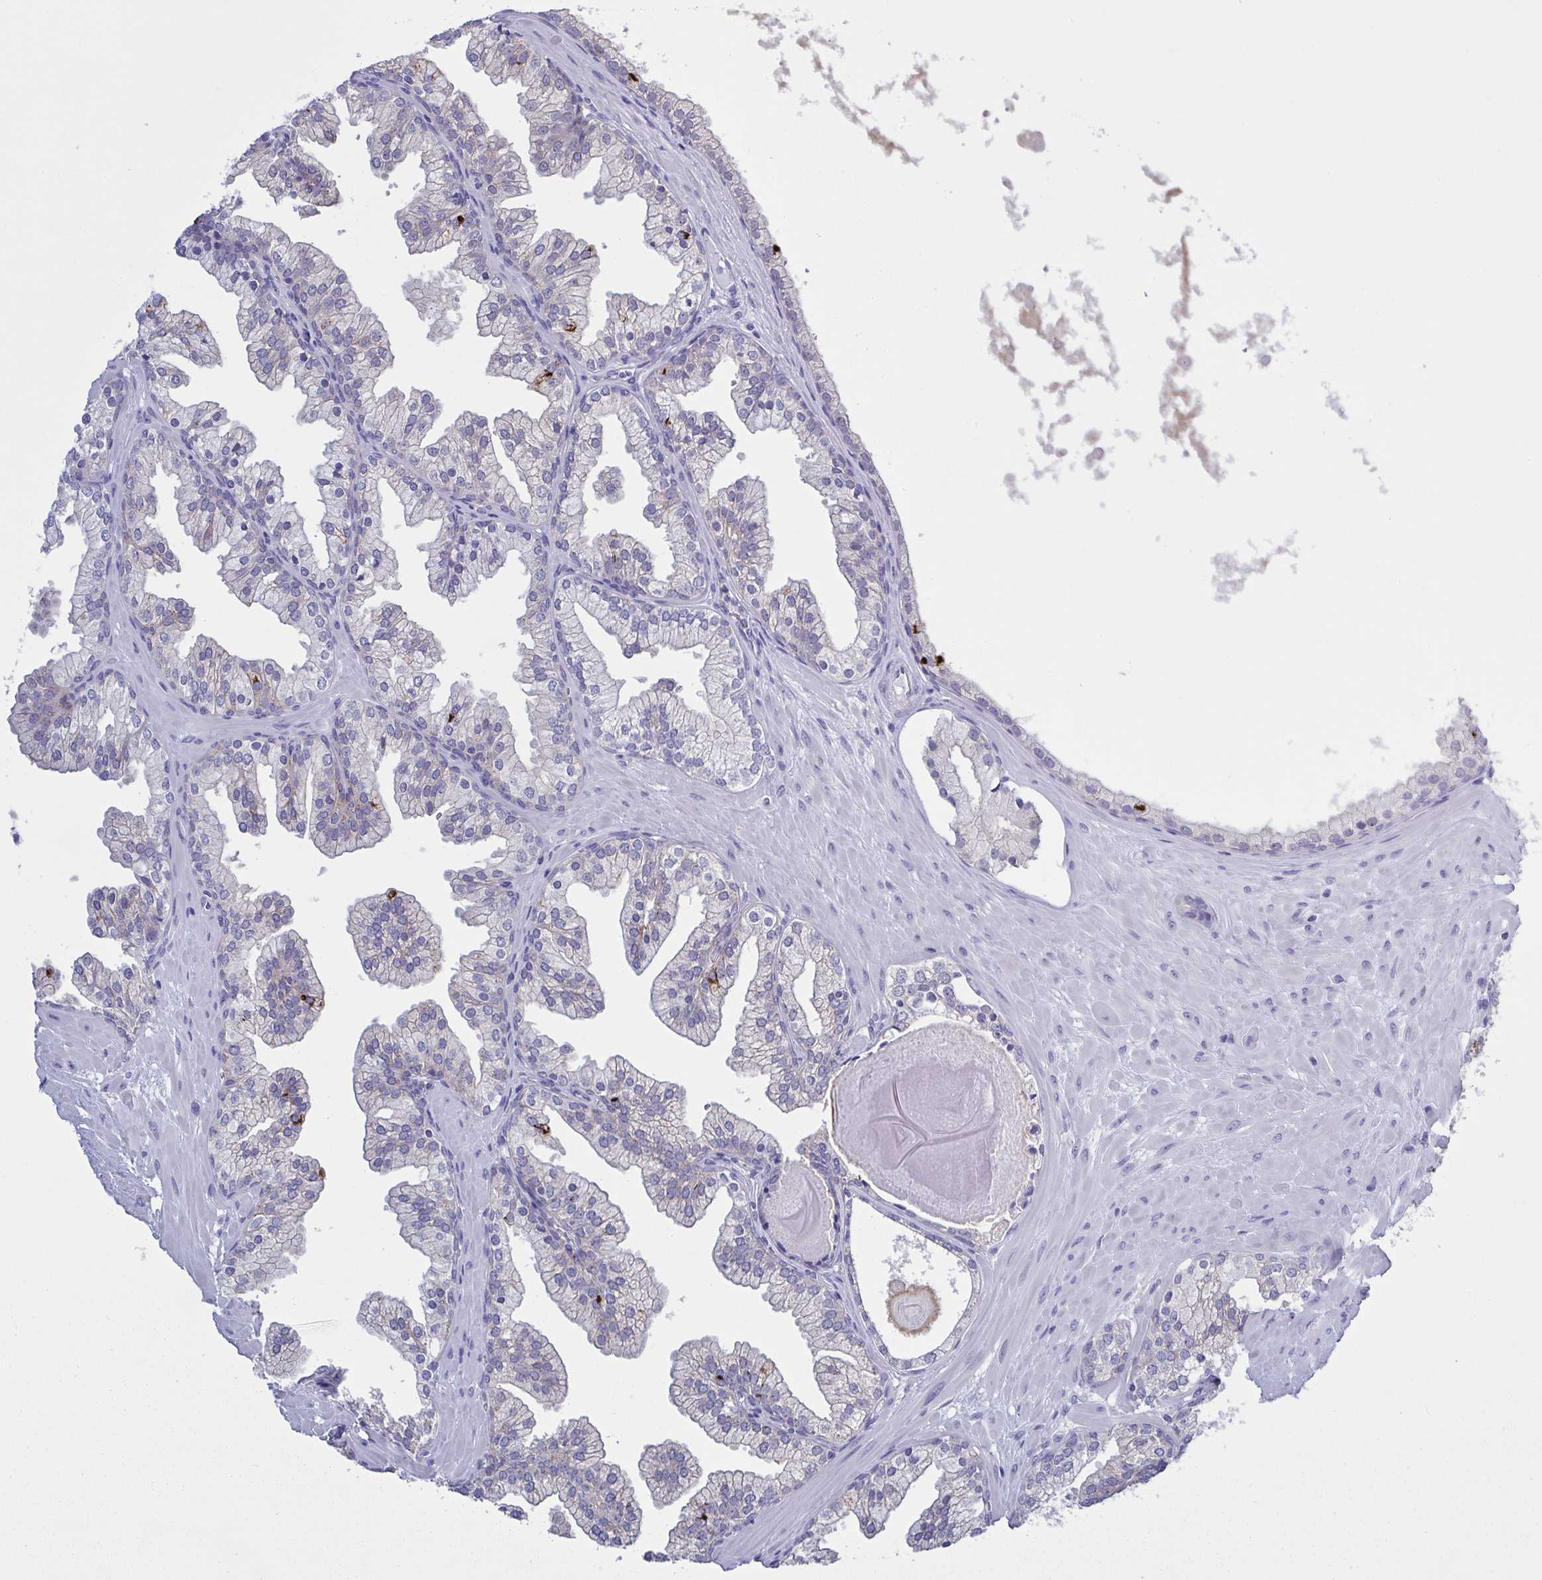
{"staining": {"intensity": "strong", "quantity": "<25%", "location": "cytoplasmic/membranous"}, "tissue": "prostate", "cell_type": "Glandular cells", "image_type": "normal", "snomed": [{"axis": "morphology", "description": "Normal tissue, NOS"}, {"axis": "topography", "description": "Prostate"}, {"axis": "topography", "description": "Peripheral nerve tissue"}], "caption": "Immunohistochemical staining of normal prostate shows <25% levels of strong cytoplasmic/membranous protein staining in about <25% of glandular cells.", "gene": "CHMP5", "patient": {"sex": "male", "age": 61}}